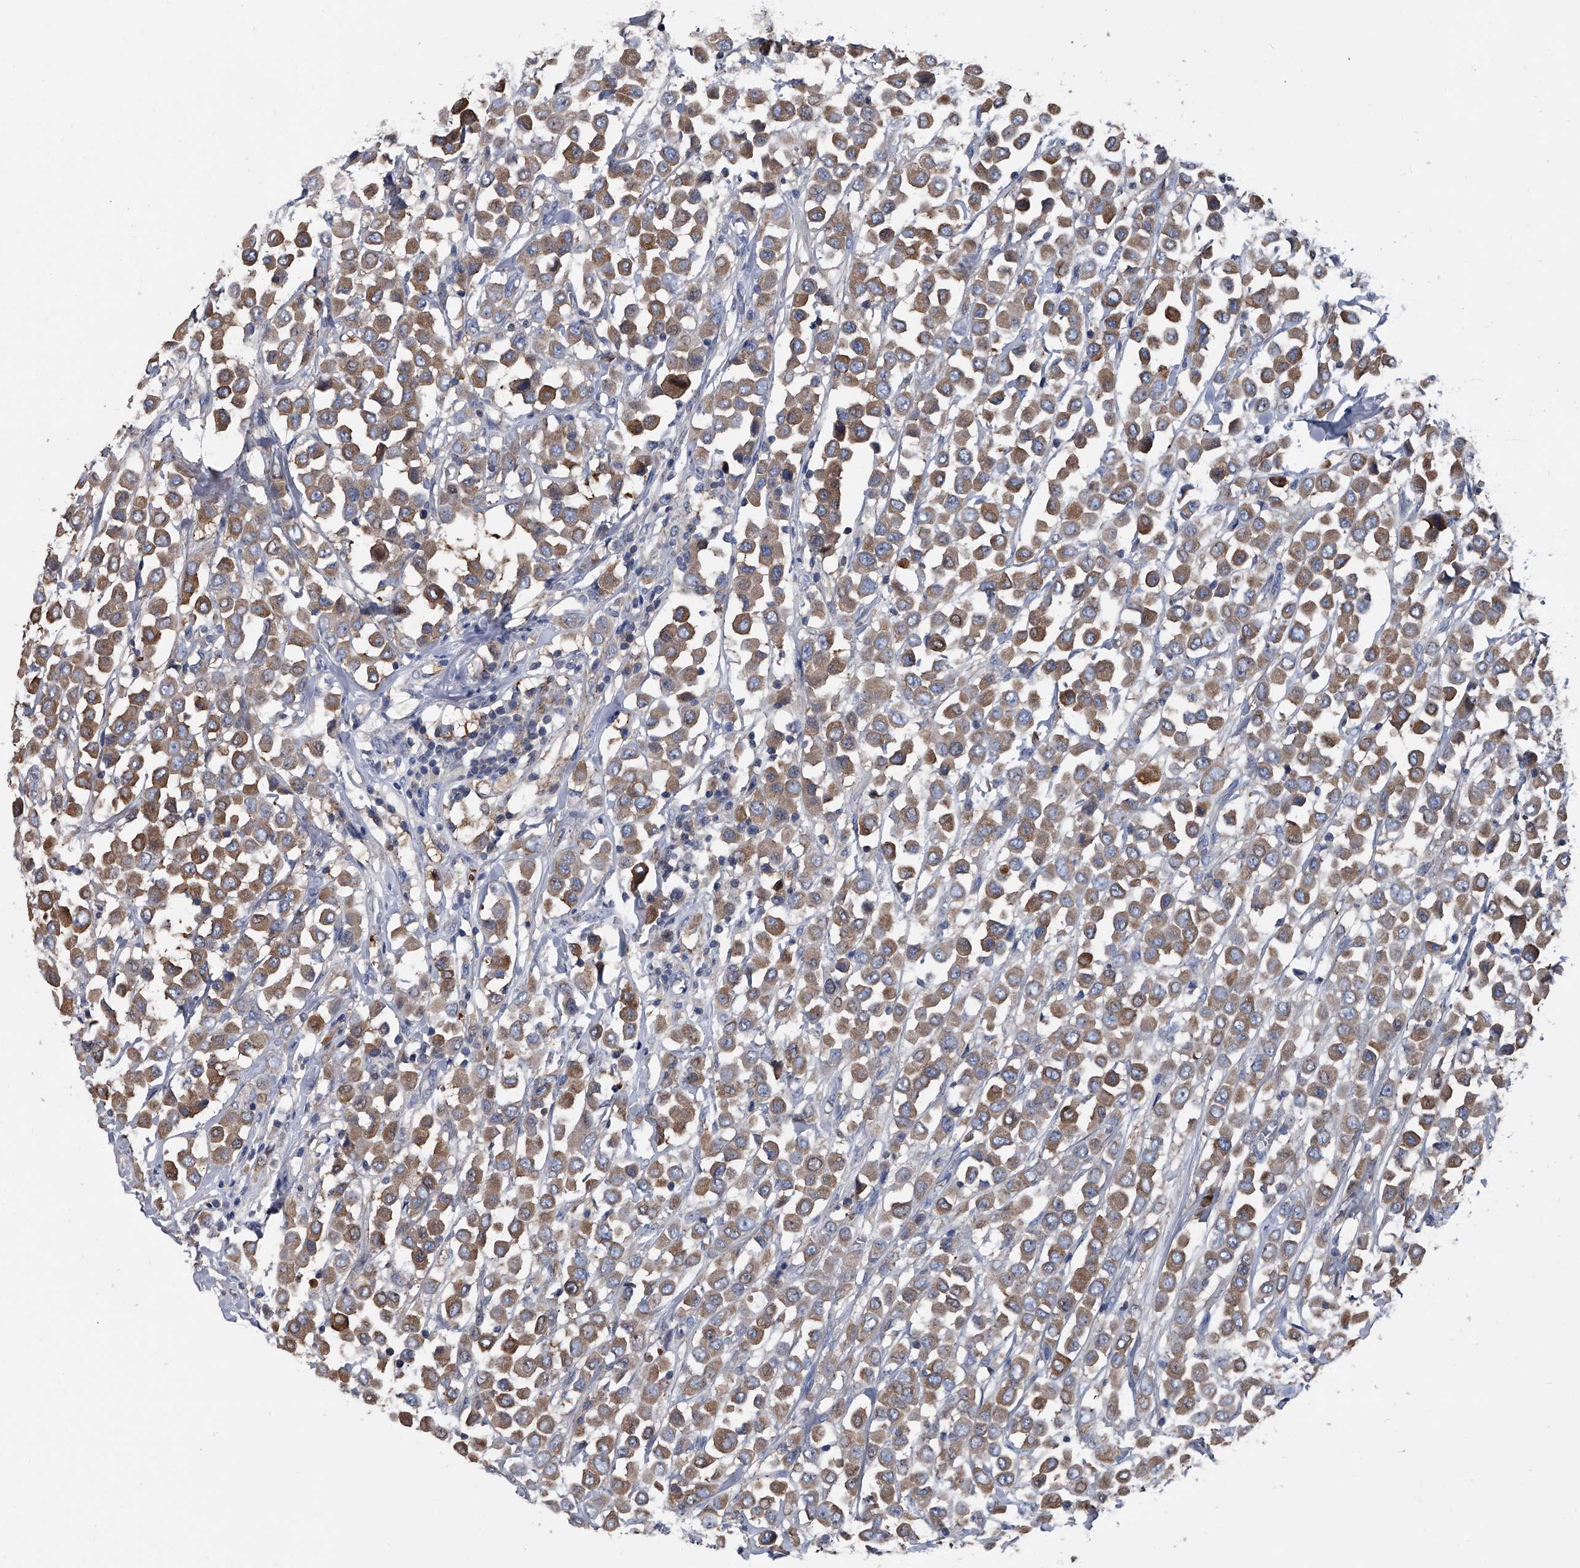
{"staining": {"intensity": "moderate", "quantity": ">75%", "location": "cytoplasmic/membranous"}, "tissue": "breast cancer", "cell_type": "Tumor cells", "image_type": "cancer", "snomed": [{"axis": "morphology", "description": "Duct carcinoma"}, {"axis": "topography", "description": "Breast"}], "caption": "Infiltrating ductal carcinoma (breast) tissue exhibits moderate cytoplasmic/membranous expression in approximately >75% of tumor cells, visualized by immunohistochemistry. The staining was performed using DAB (3,3'-diaminobenzidine) to visualize the protein expression in brown, while the nuclei were stained in blue with hematoxylin (Magnification: 20x).", "gene": "KIF13A", "patient": {"sex": "female", "age": 61}}